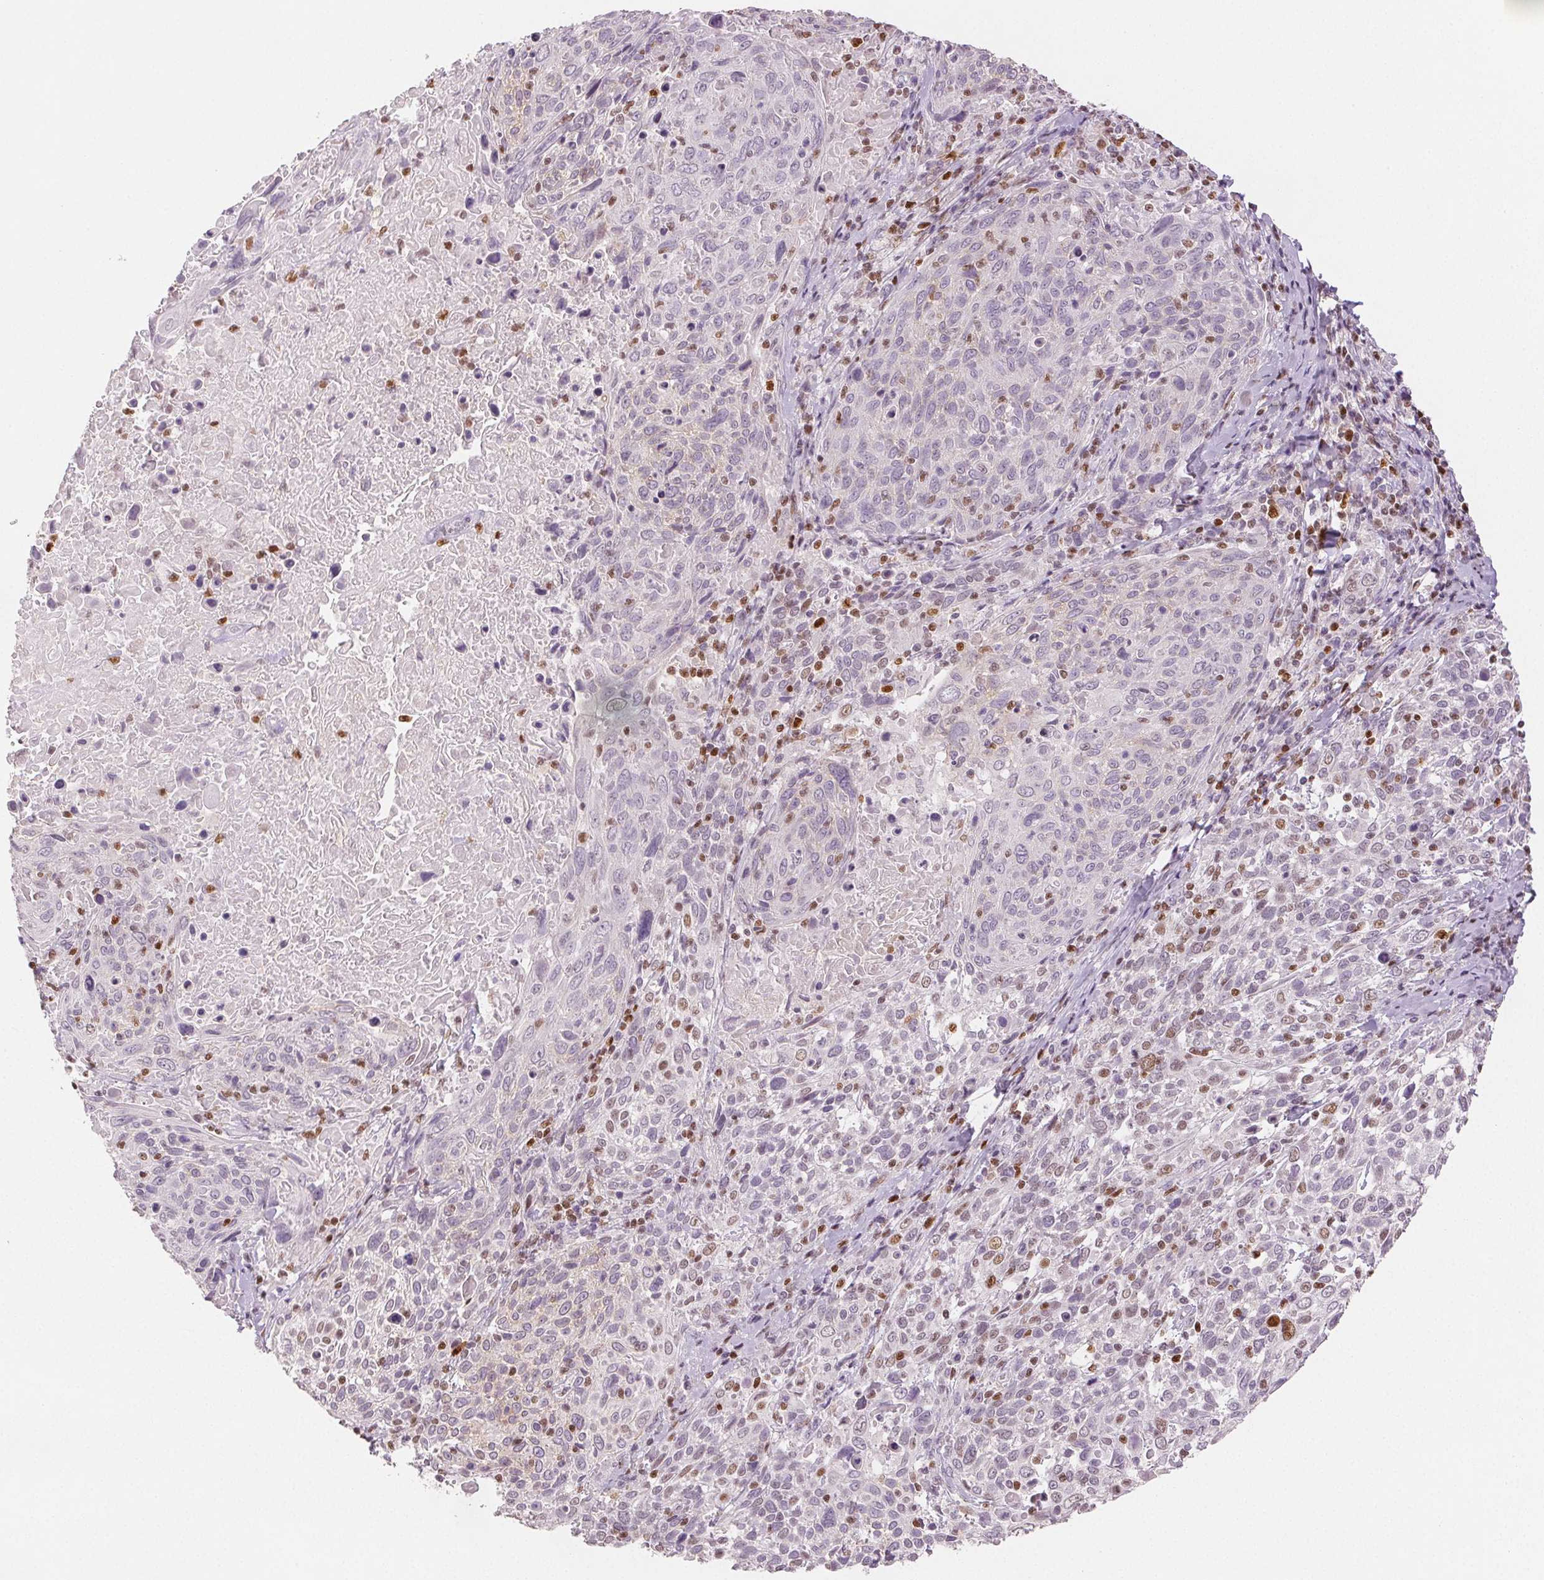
{"staining": {"intensity": "weak", "quantity": "<25%", "location": "nuclear"}, "tissue": "cervical cancer", "cell_type": "Tumor cells", "image_type": "cancer", "snomed": [{"axis": "morphology", "description": "Squamous cell carcinoma, NOS"}, {"axis": "topography", "description": "Cervix"}], "caption": "Immunohistochemistry histopathology image of squamous cell carcinoma (cervical) stained for a protein (brown), which shows no staining in tumor cells.", "gene": "RUNX2", "patient": {"sex": "female", "age": 61}}